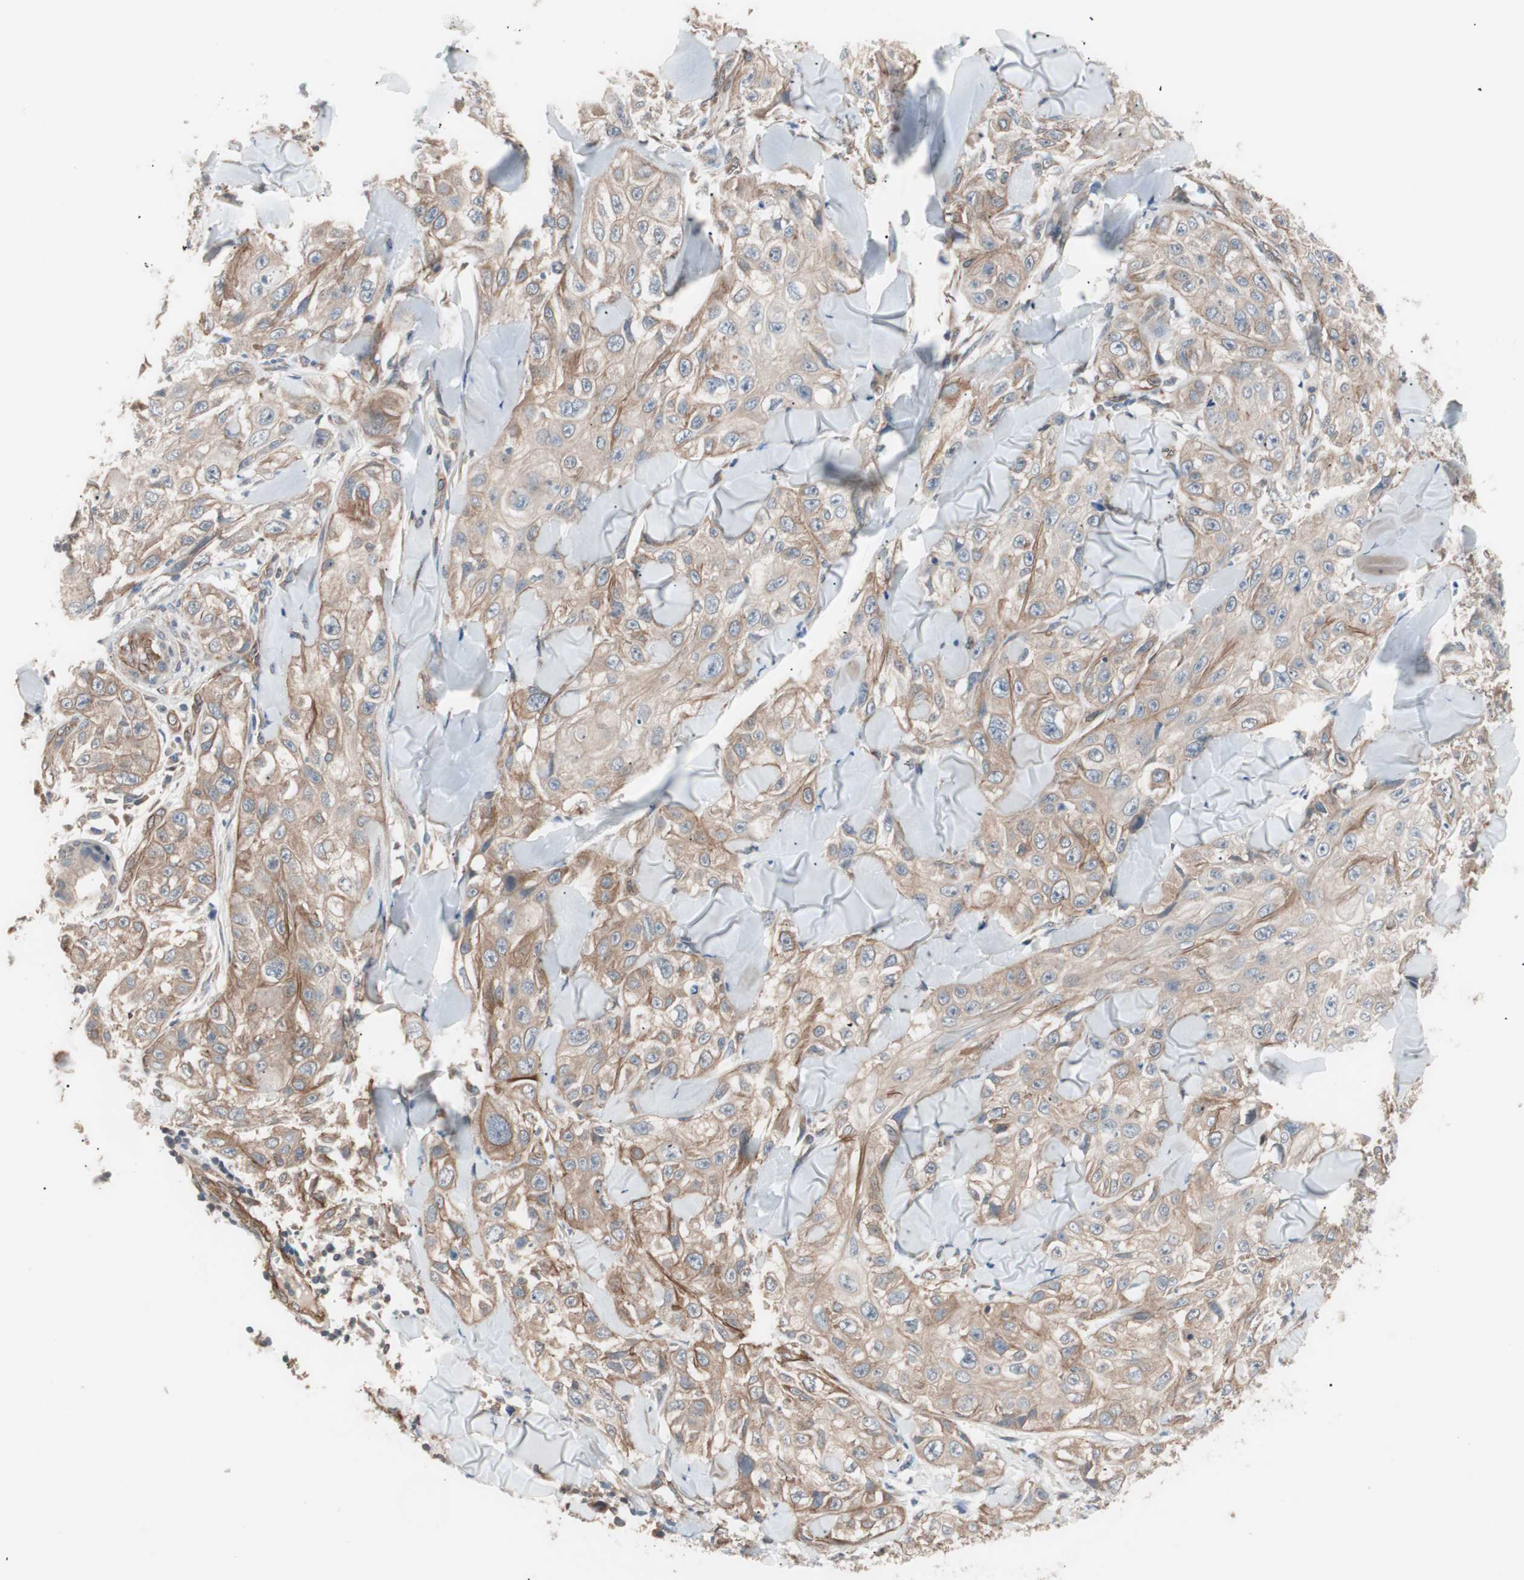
{"staining": {"intensity": "moderate", "quantity": ">75%", "location": "cytoplasmic/membranous"}, "tissue": "skin cancer", "cell_type": "Tumor cells", "image_type": "cancer", "snomed": [{"axis": "morphology", "description": "Squamous cell carcinoma, NOS"}, {"axis": "topography", "description": "Skin"}], "caption": "Tumor cells demonstrate moderate cytoplasmic/membranous expression in about >75% of cells in squamous cell carcinoma (skin). Nuclei are stained in blue.", "gene": "SMG1", "patient": {"sex": "male", "age": 86}}